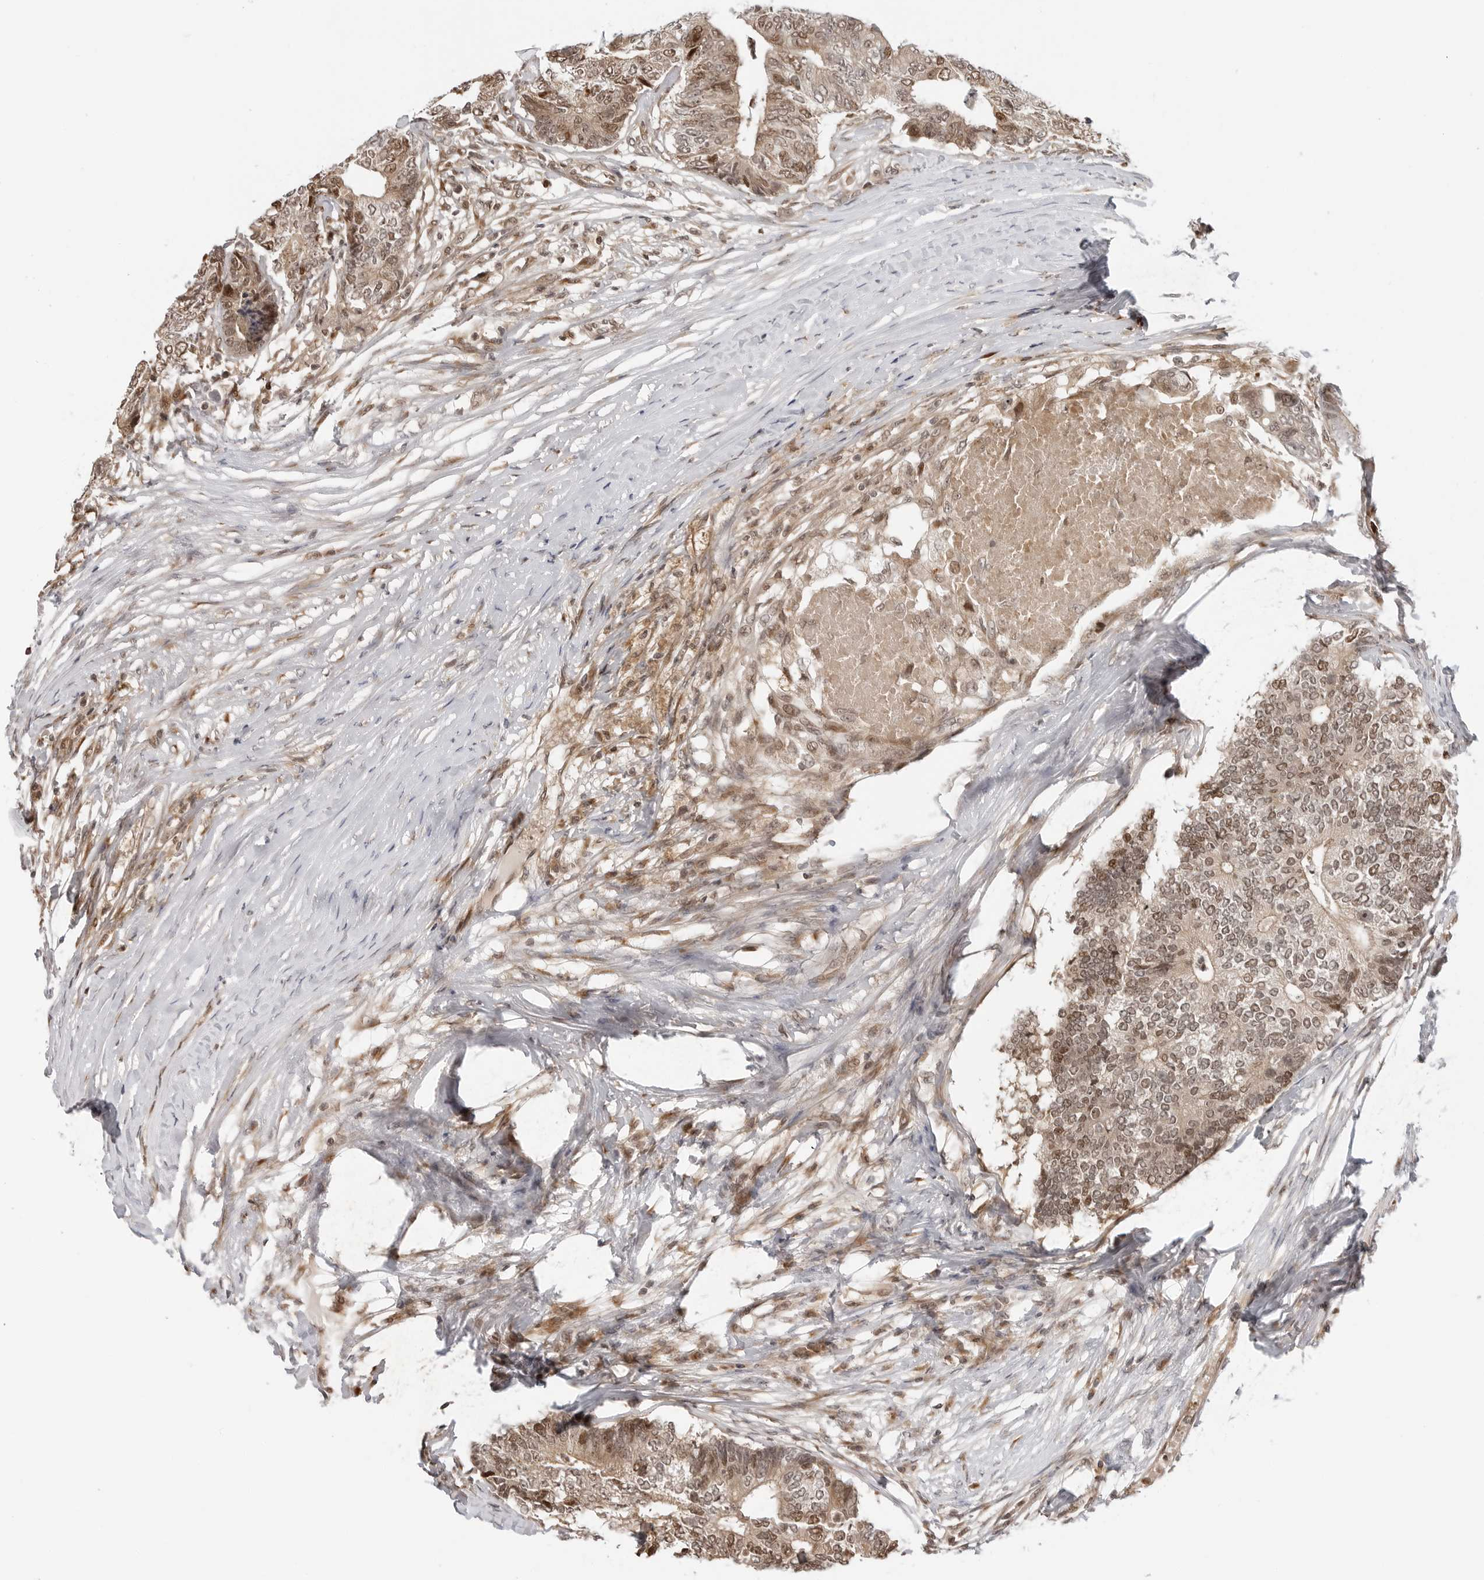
{"staining": {"intensity": "moderate", "quantity": ">75%", "location": "nuclear"}, "tissue": "colorectal cancer", "cell_type": "Tumor cells", "image_type": "cancer", "snomed": [{"axis": "morphology", "description": "Adenocarcinoma, NOS"}, {"axis": "topography", "description": "Colon"}], "caption": "Moderate nuclear protein staining is seen in about >75% of tumor cells in colorectal adenocarcinoma.", "gene": "TIPRL", "patient": {"sex": "female", "age": 67}}